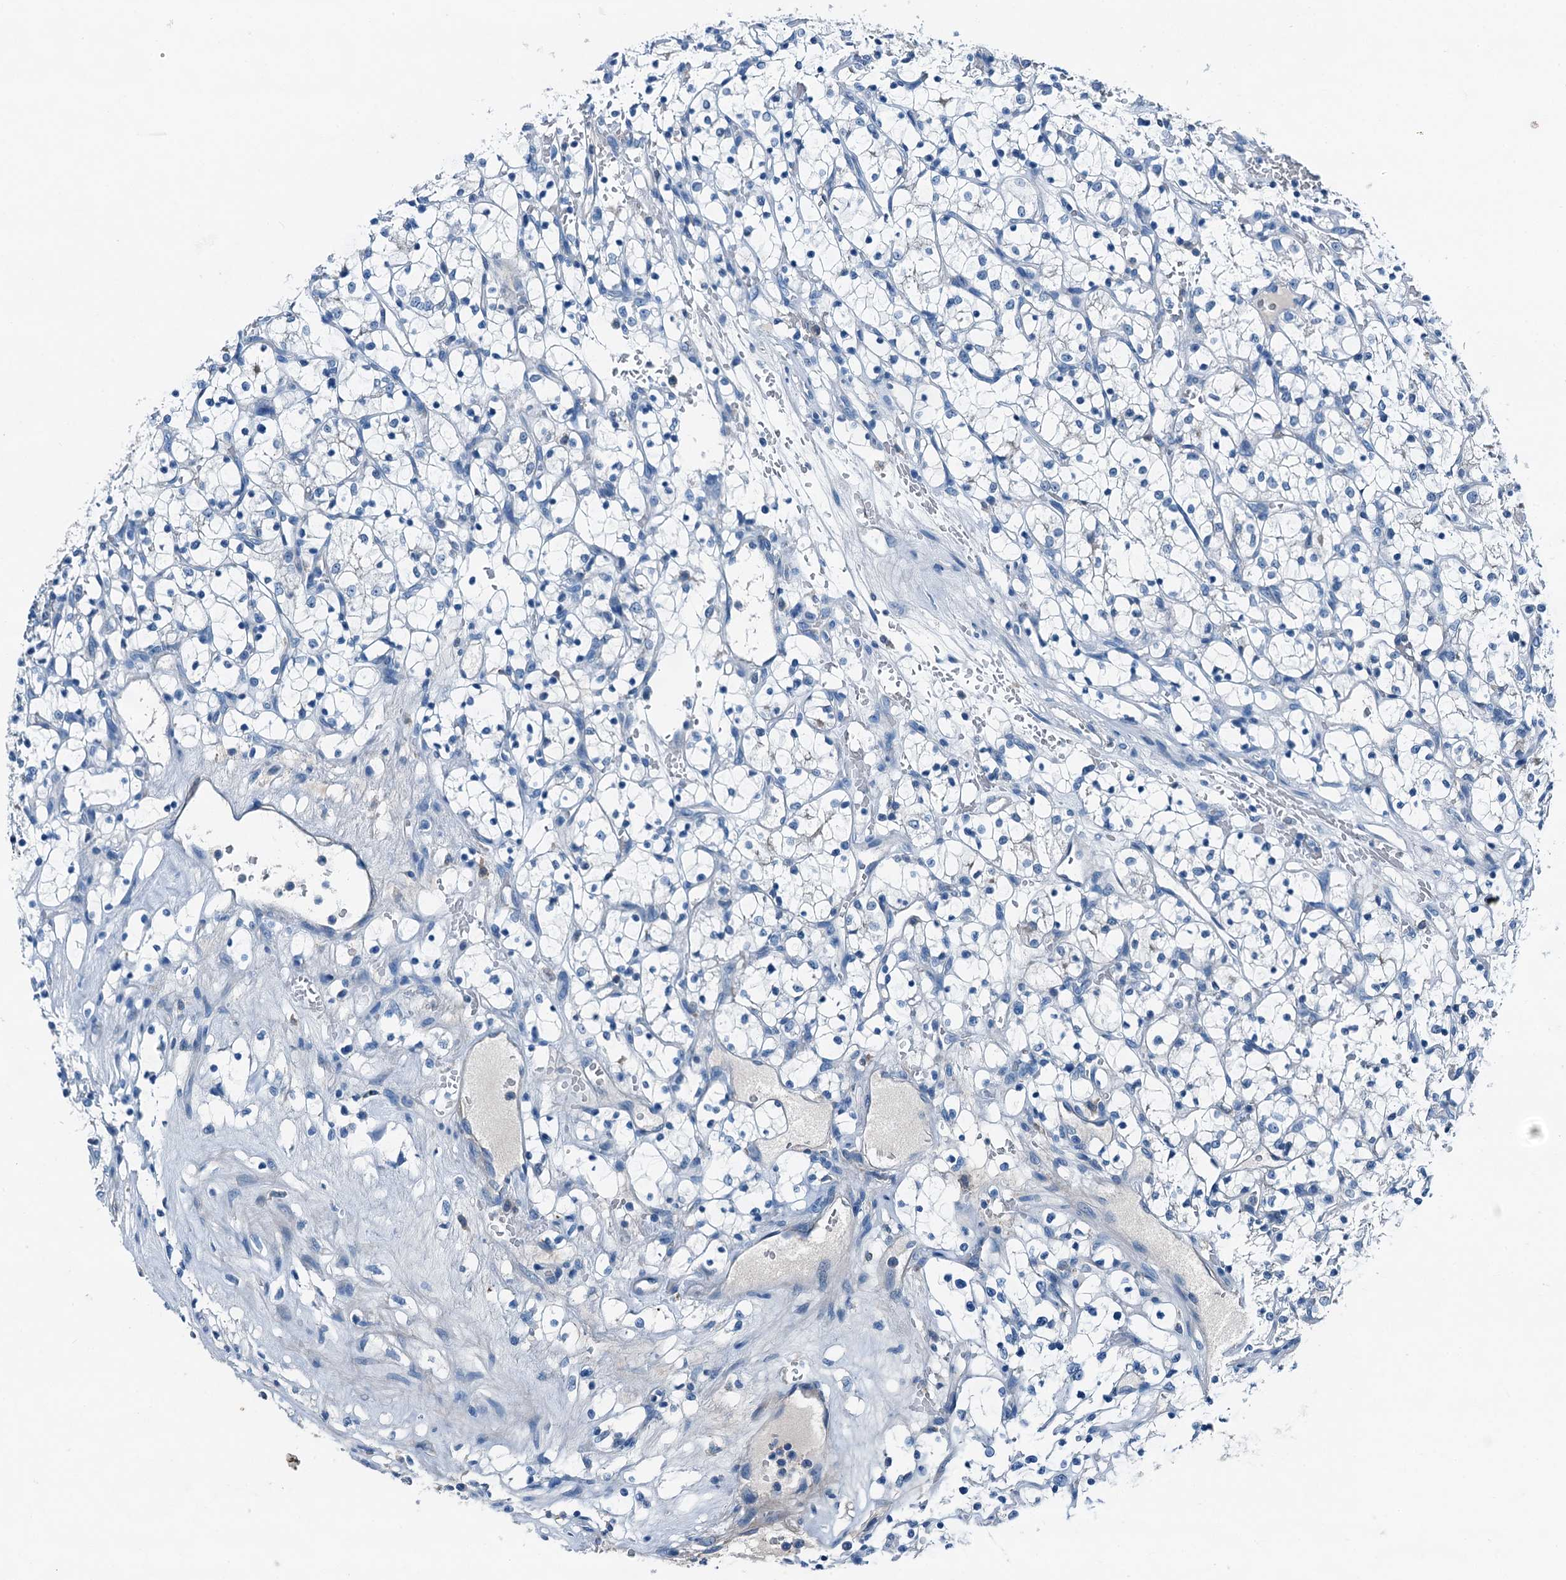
{"staining": {"intensity": "negative", "quantity": "none", "location": "none"}, "tissue": "renal cancer", "cell_type": "Tumor cells", "image_type": "cancer", "snomed": [{"axis": "morphology", "description": "Adenocarcinoma, NOS"}, {"axis": "topography", "description": "Kidney"}], "caption": "Immunohistochemistry (IHC) image of human renal adenocarcinoma stained for a protein (brown), which demonstrates no expression in tumor cells.", "gene": "RAB3IL1", "patient": {"sex": "female", "age": 69}}